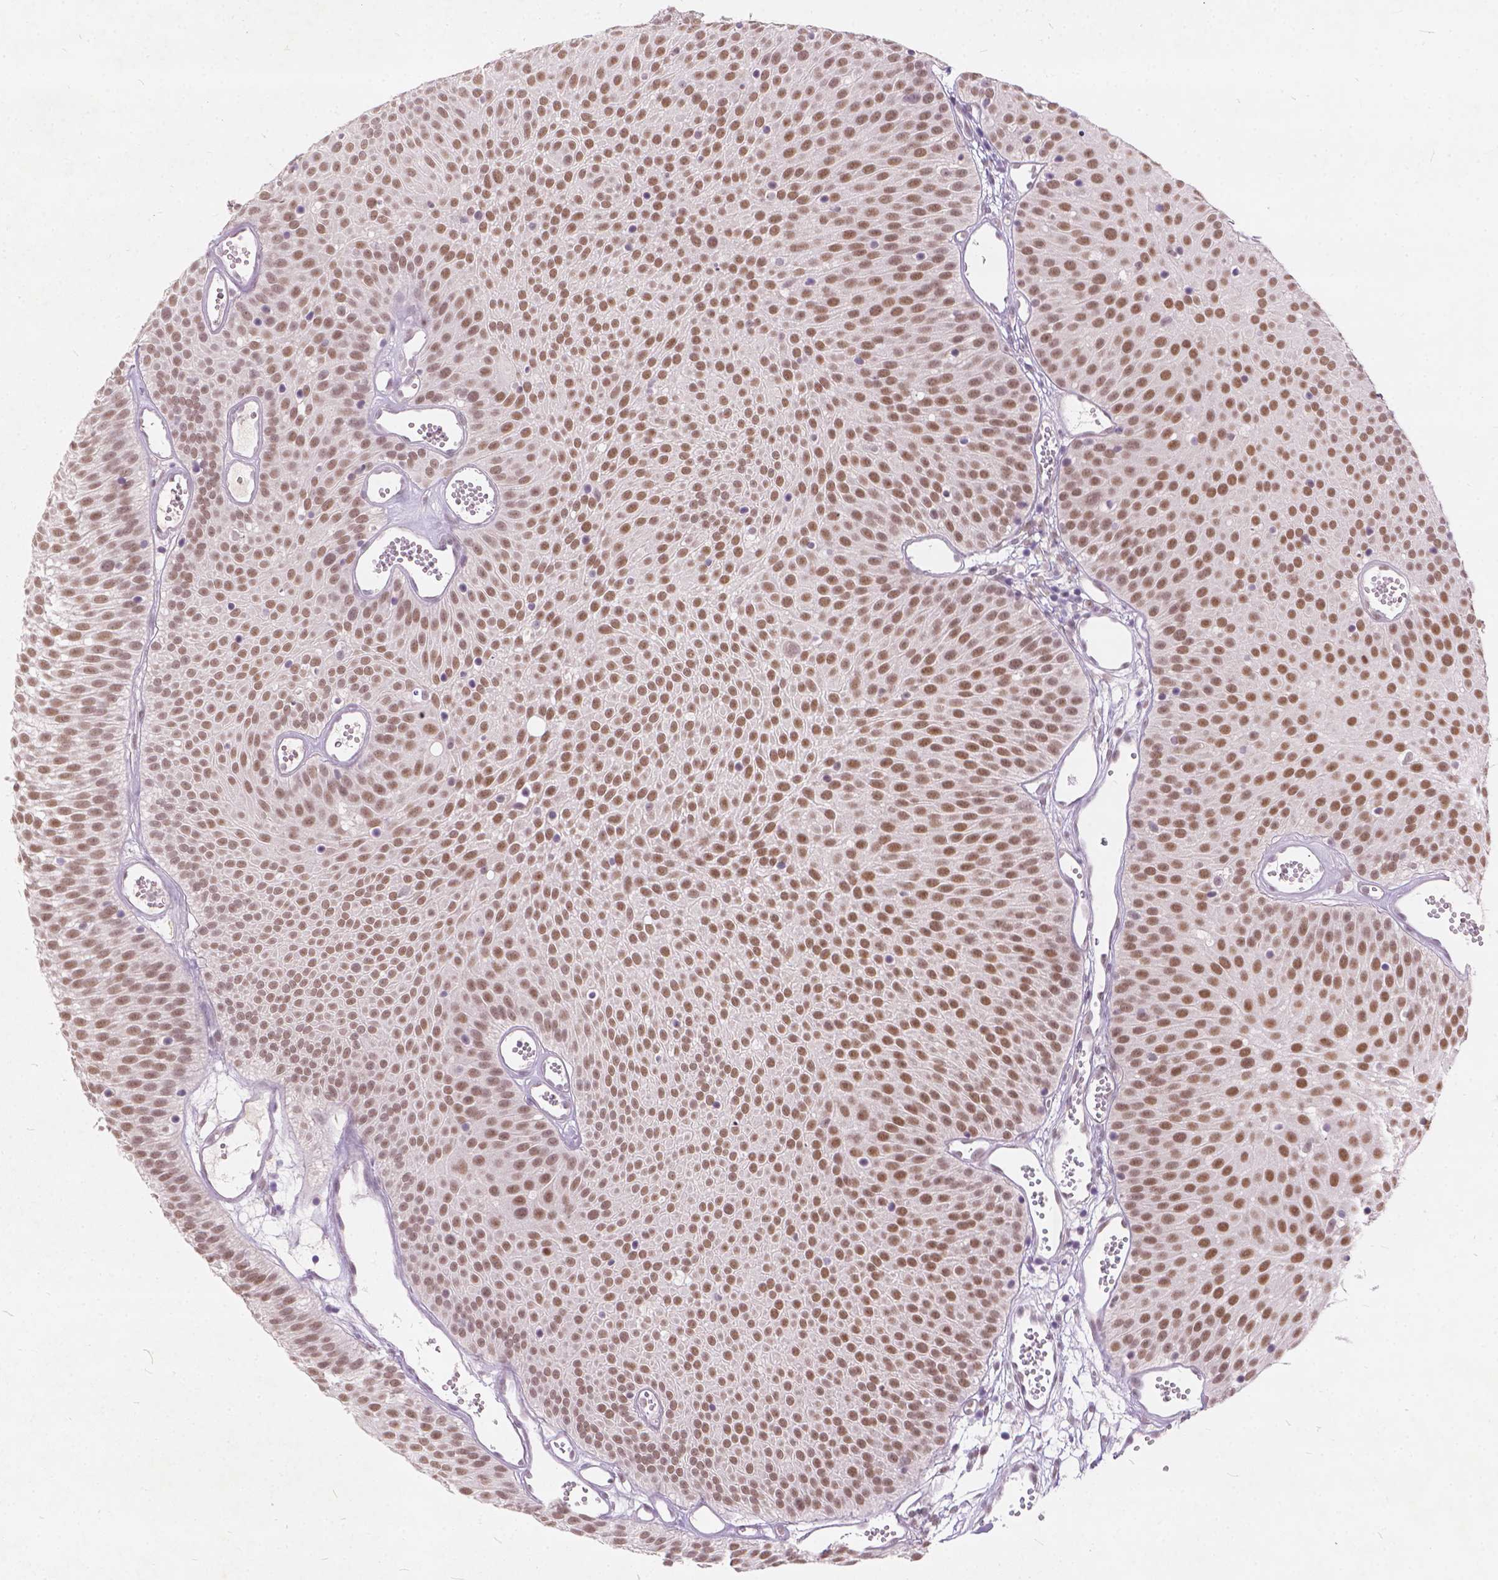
{"staining": {"intensity": "moderate", "quantity": ">75%", "location": "nuclear"}, "tissue": "urothelial cancer", "cell_type": "Tumor cells", "image_type": "cancer", "snomed": [{"axis": "morphology", "description": "Urothelial carcinoma, Low grade"}, {"axis": "topography", "description": "Urinary bladder"}], "caption": "Immunohistochemistry (IHC) photomicrograph of human urothelial cancer stained for a protein (brown), which exhibits medium levels of moderate nuclear positivity in approximately >75% of tumor cells.", "gene": "FAM53A", "patient": {"sex": "male", "age": 52}}